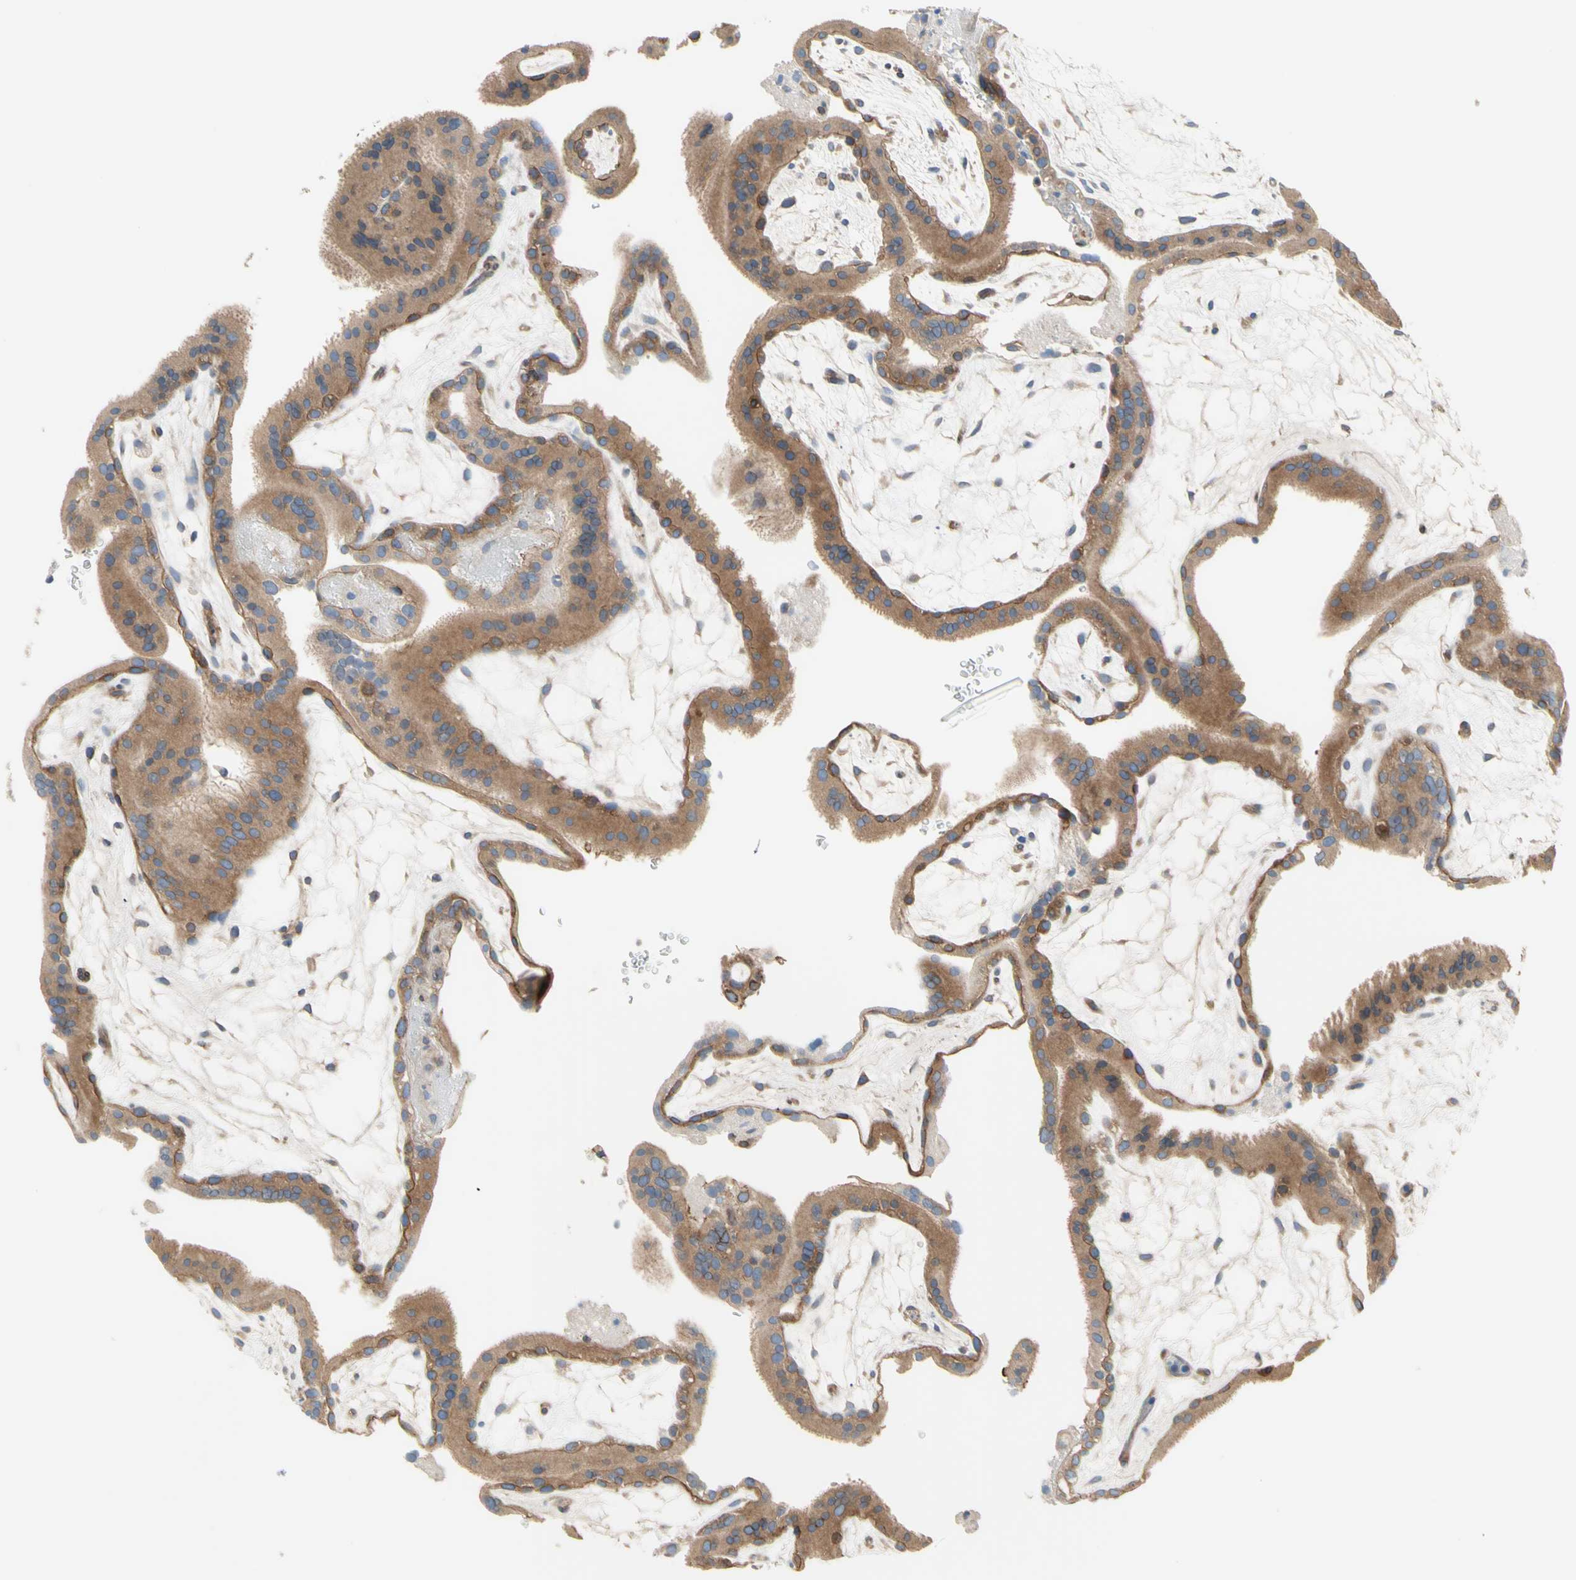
{"staining": {"intensity": "moderate", "quantity": ">75%", "location": "cytoplasmic/membranous"}, "tissue": "placenta", "cell_type": "Decidual cells", "image_type": "normal", "snomed": [{"axis": "morphology", "description": "Normal tissue, NOS"}, {"axis": "topography", "description": "Placenta"}], "caption": "Immunohistochemistry (IHC) photomicrograph of benign placenta: human placenta stained using immunohistochemistry (IHC) displays medium levels of moderate protein expression localized specifically in the cytoplasmic/membranous of decidual cells, appearing as a cytoplasmic/membranous brown color.", "gene": "TRAF2", "patient": {"sex": "female", "age": 19}}